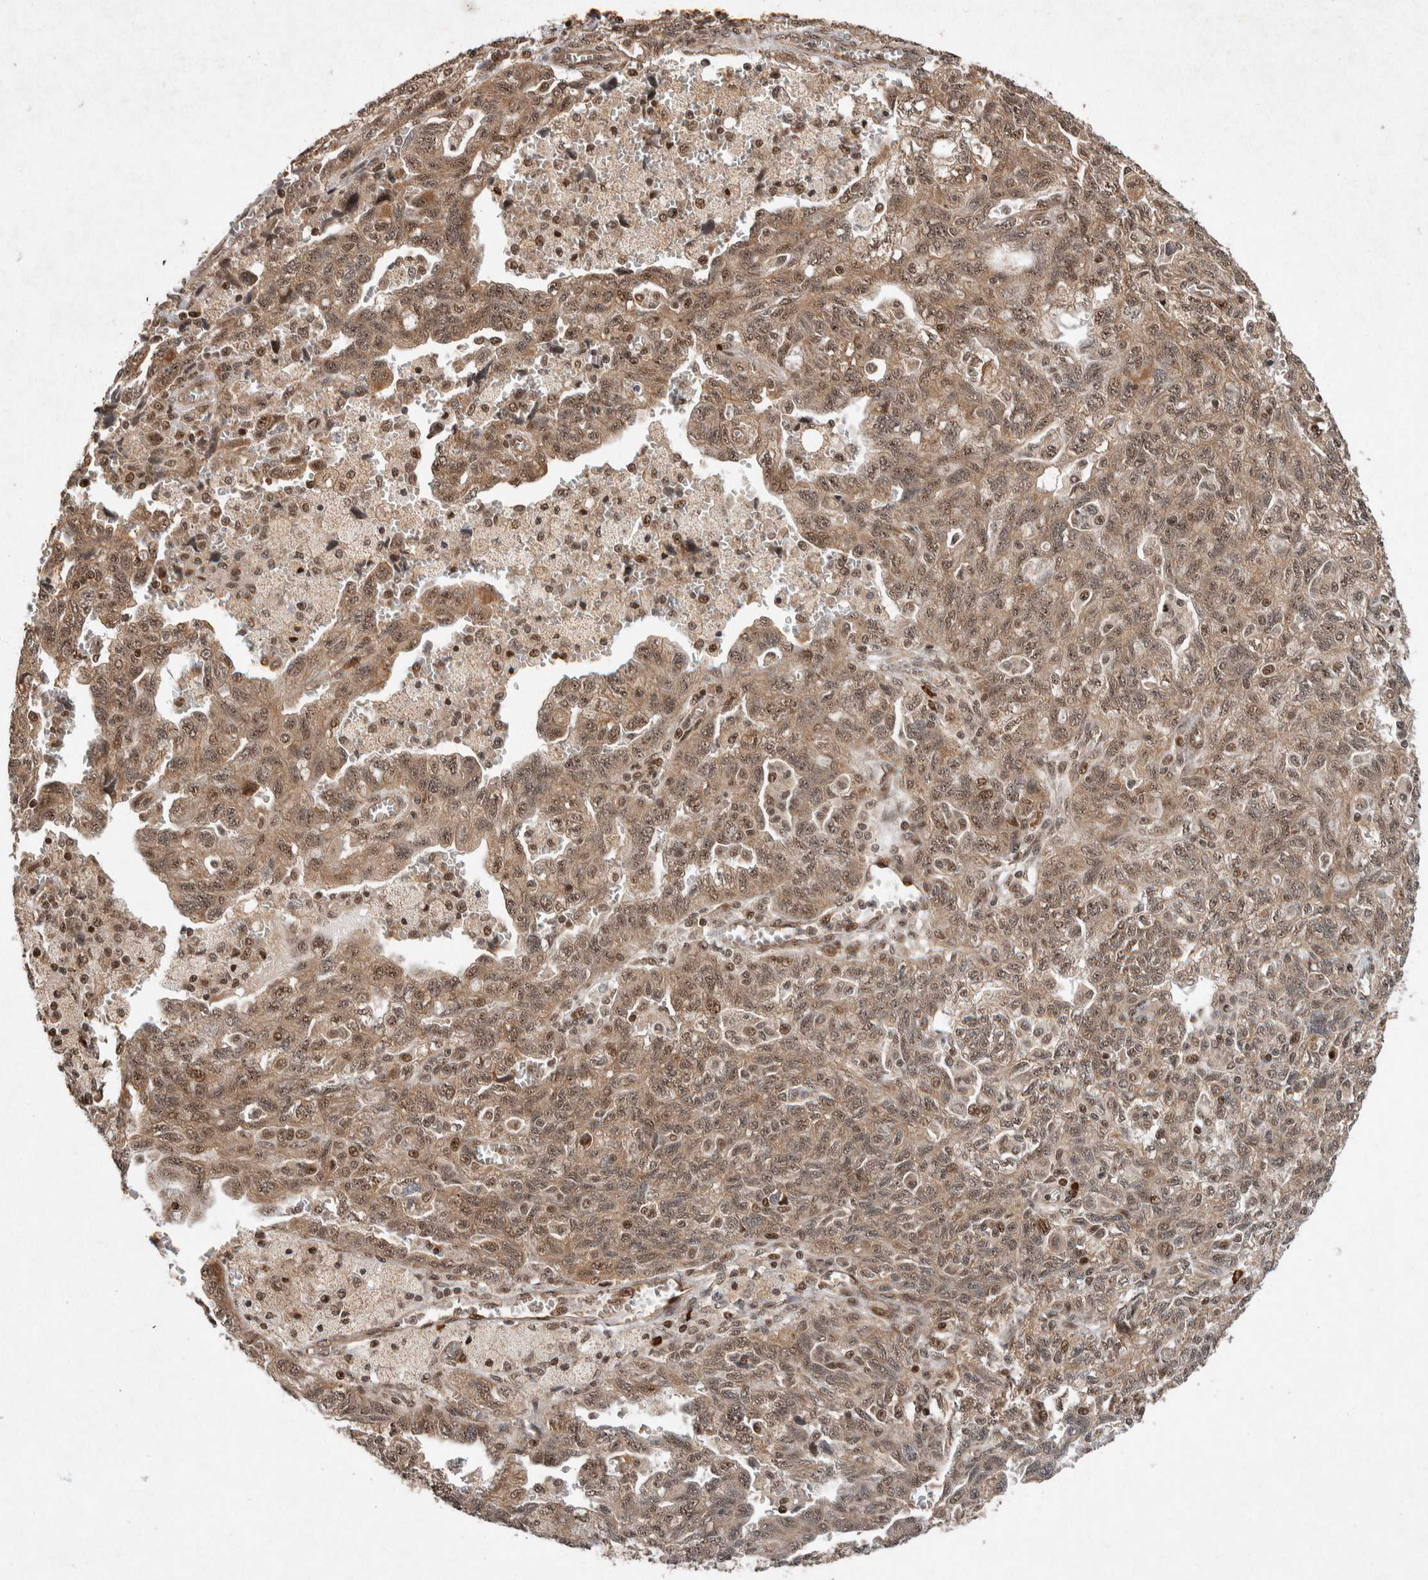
{"staining": {"intensity": "moderate", "quantity": ">75%", "location": "cytoplasmic/membranous,nuclear"}, "tissue": "ovarian cancer", "cell_type": "Tumor cells", "image_type": "cancer", "snomed": [{"axis": "morphology", "description": "Carcinoma, NOS"}, {"axis": "morphology", "description": "Cystadenocarcinoma, serous, NOS"}, {"axis": "topography", "description": "Ovary"}], "caption": "Ovarian cancer (carcinoma) stained with IHC reveals moderate cytoplasmic/membranous and nuclear staining in approximately >75% of tumor cells.", "gene": "TOR1B", "patient": {"sex": "female", "age": 69}}